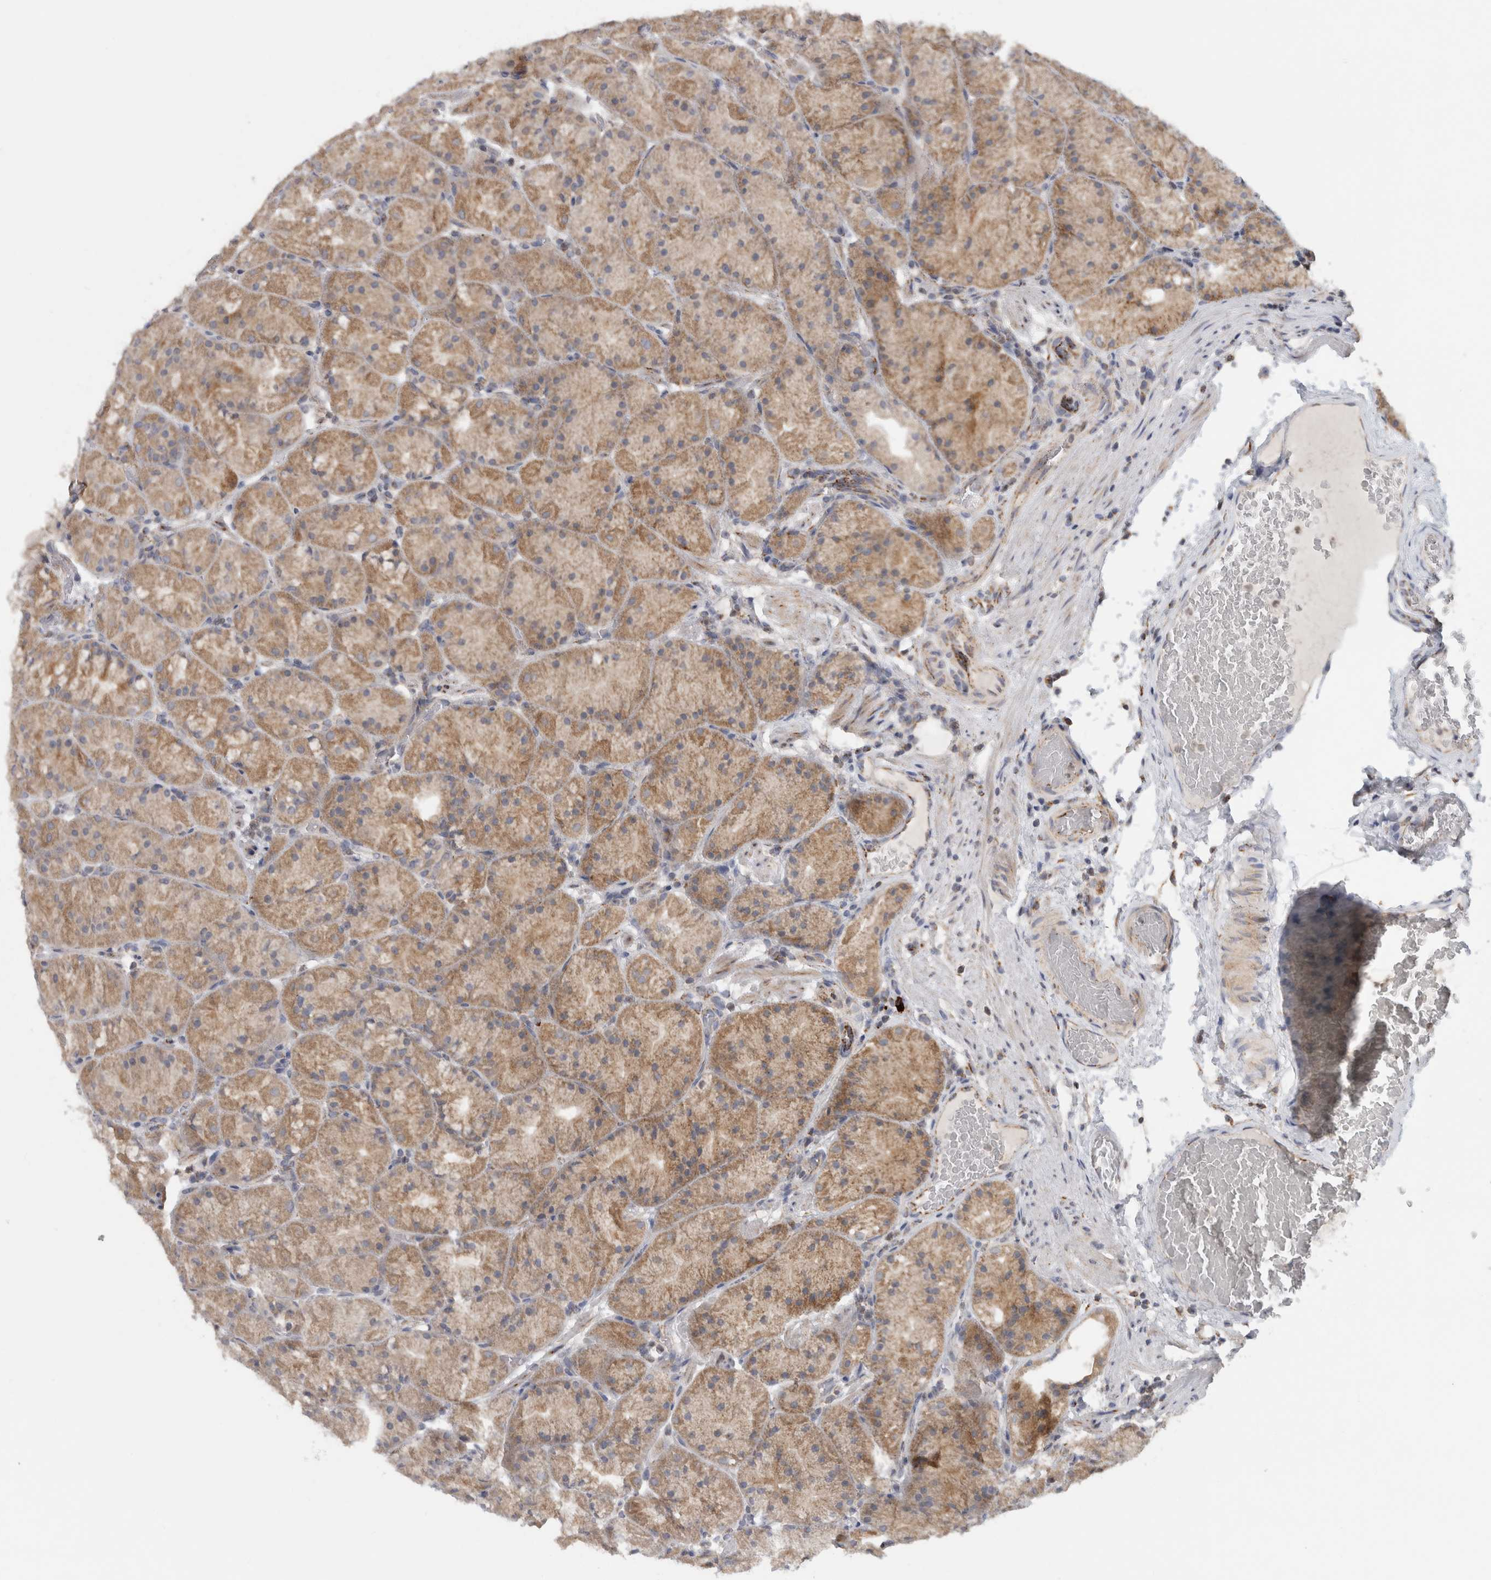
{"staining": {"intensity": "moderate", "quantity": "25%-75%", "location": "cytoplasmic/membranous"}, "tissue": "stomach", "cell_type": "Glandular cells", "image_type": "normal", "snomed": [{"axis": "morphology", "description": "Normal tissue, NOS"}, {"axis": "topography", "description": "Stomach, upper"}, {"axis": "topography", "description": "Stomach"}], "caption": "A medium amount of moderate cytoplasmic/membranous staining is seen in about 25%-75% of glandular cells in unremarkable stomach.", "gene": "RAB18", "patient": {"sex": "male", "age": 48}}